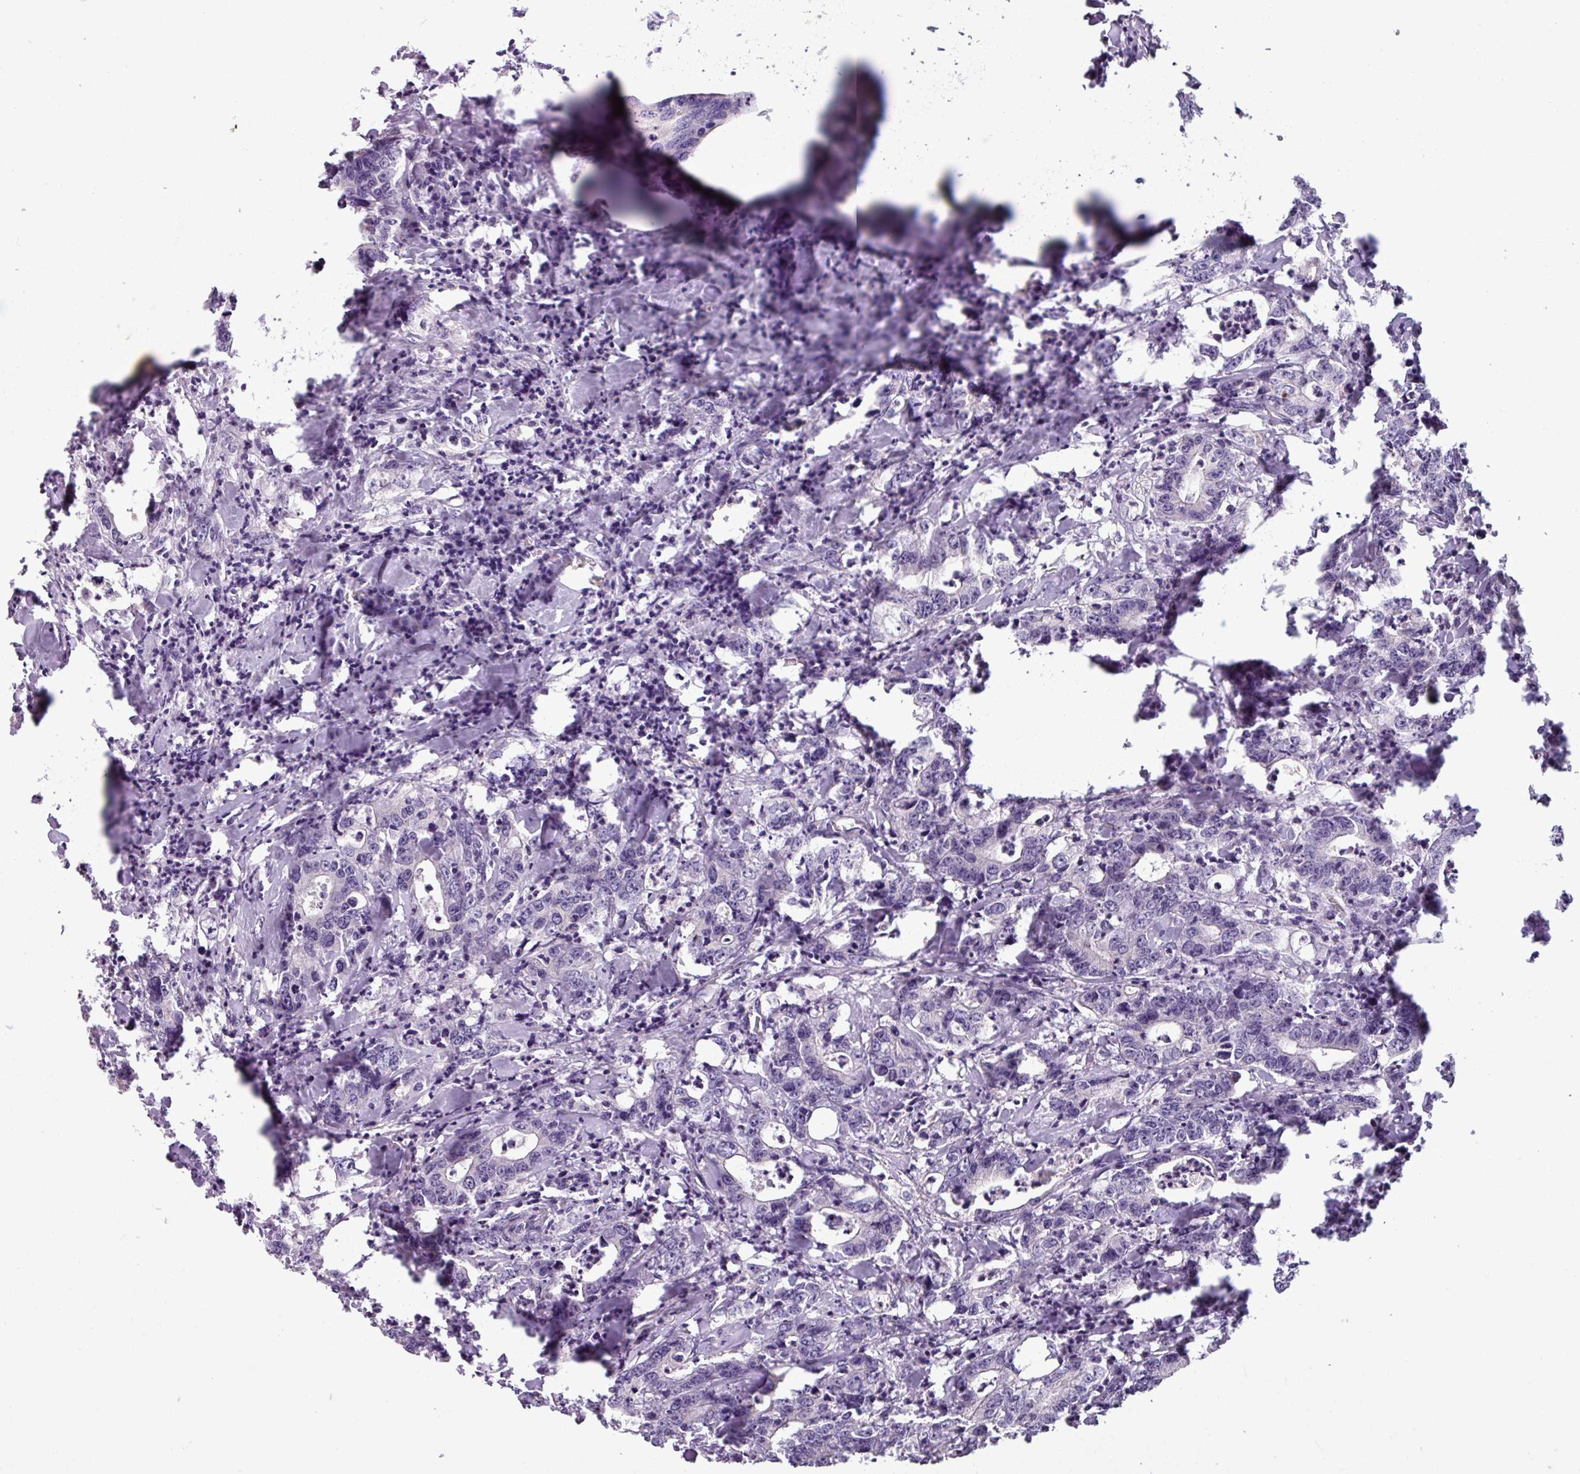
{"staining": {"intensity": "negative", "quantity": "none", "location": "none"}, "tissue": "colorectal cancer", "cell_type": "Tumor cells", "image_type": "cancer", "snomed": [{"axis": "morphology", "description": "Adenocarcinoma, NOS"}, {"axis": "topography", "description": "Colon"}], "caption": "Human colorectal cancer (adenocarcinoma) stained for a protein using immunohistochemistry (IHC) displays no expression in tumor cells.", "gene": "PNMA6A", "patient": {"sex": "female", "age": 75}}